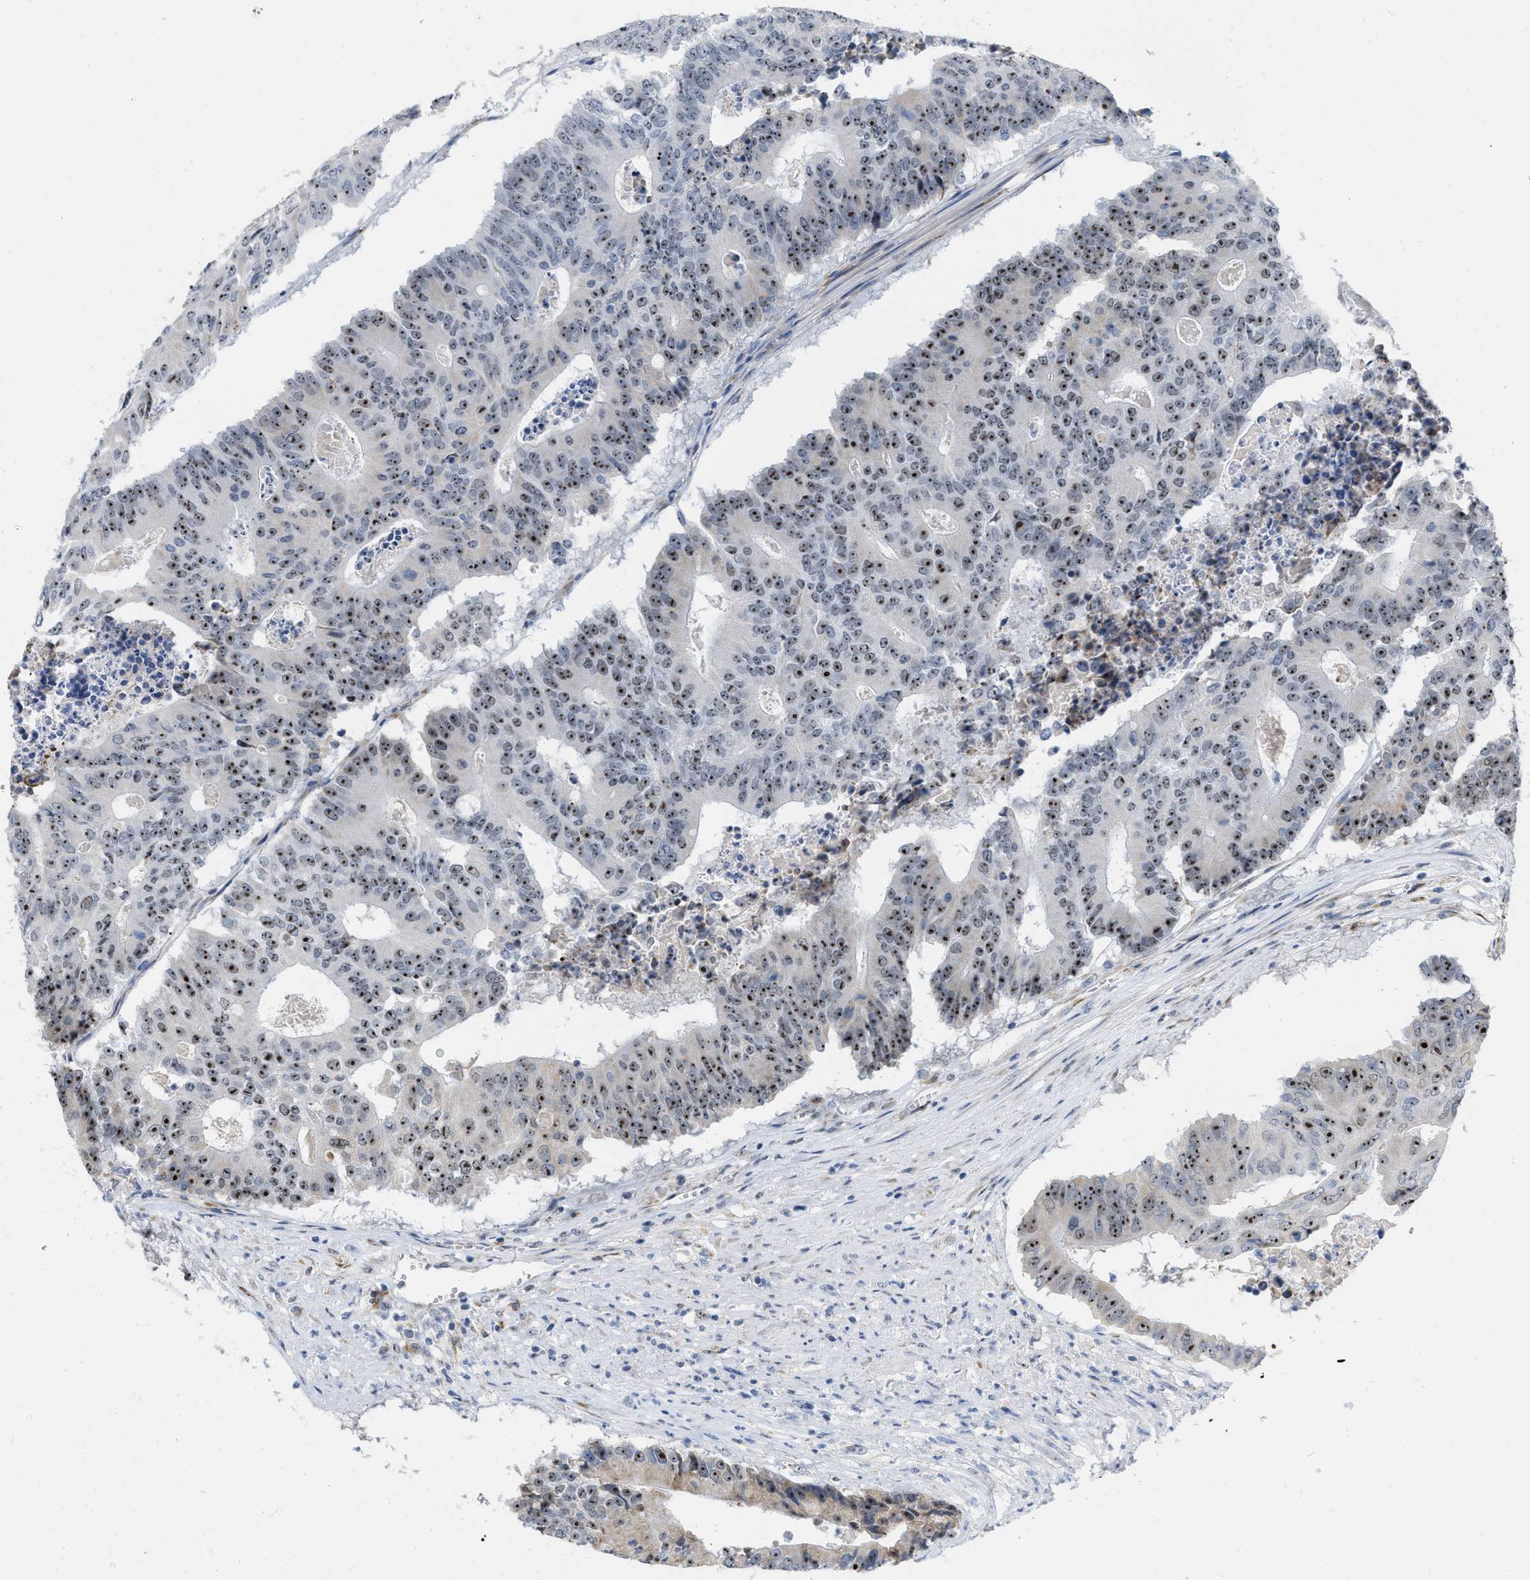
{"staining": {"intensity": "strong", "quantity": ">75%", "location": "nuclear"}, "tissue": "colorectal cancer", "cell_type": "Tumor cells", "image_type": "cancer", "snomed": [{"axis": "morphology", "description": "Adenocarcinoma, NOS"}, {"axis": "topography", "description": "Colon"}], "caption": "Immunohistochemistry (IHC) (DAB) staining of human adenocarcinoma (colorectal) exhibits strong nuclear protein expression in about >75% of tumor cells.", "gene": "ELAC2", "patient": {"sex": "male", "age": 87}}